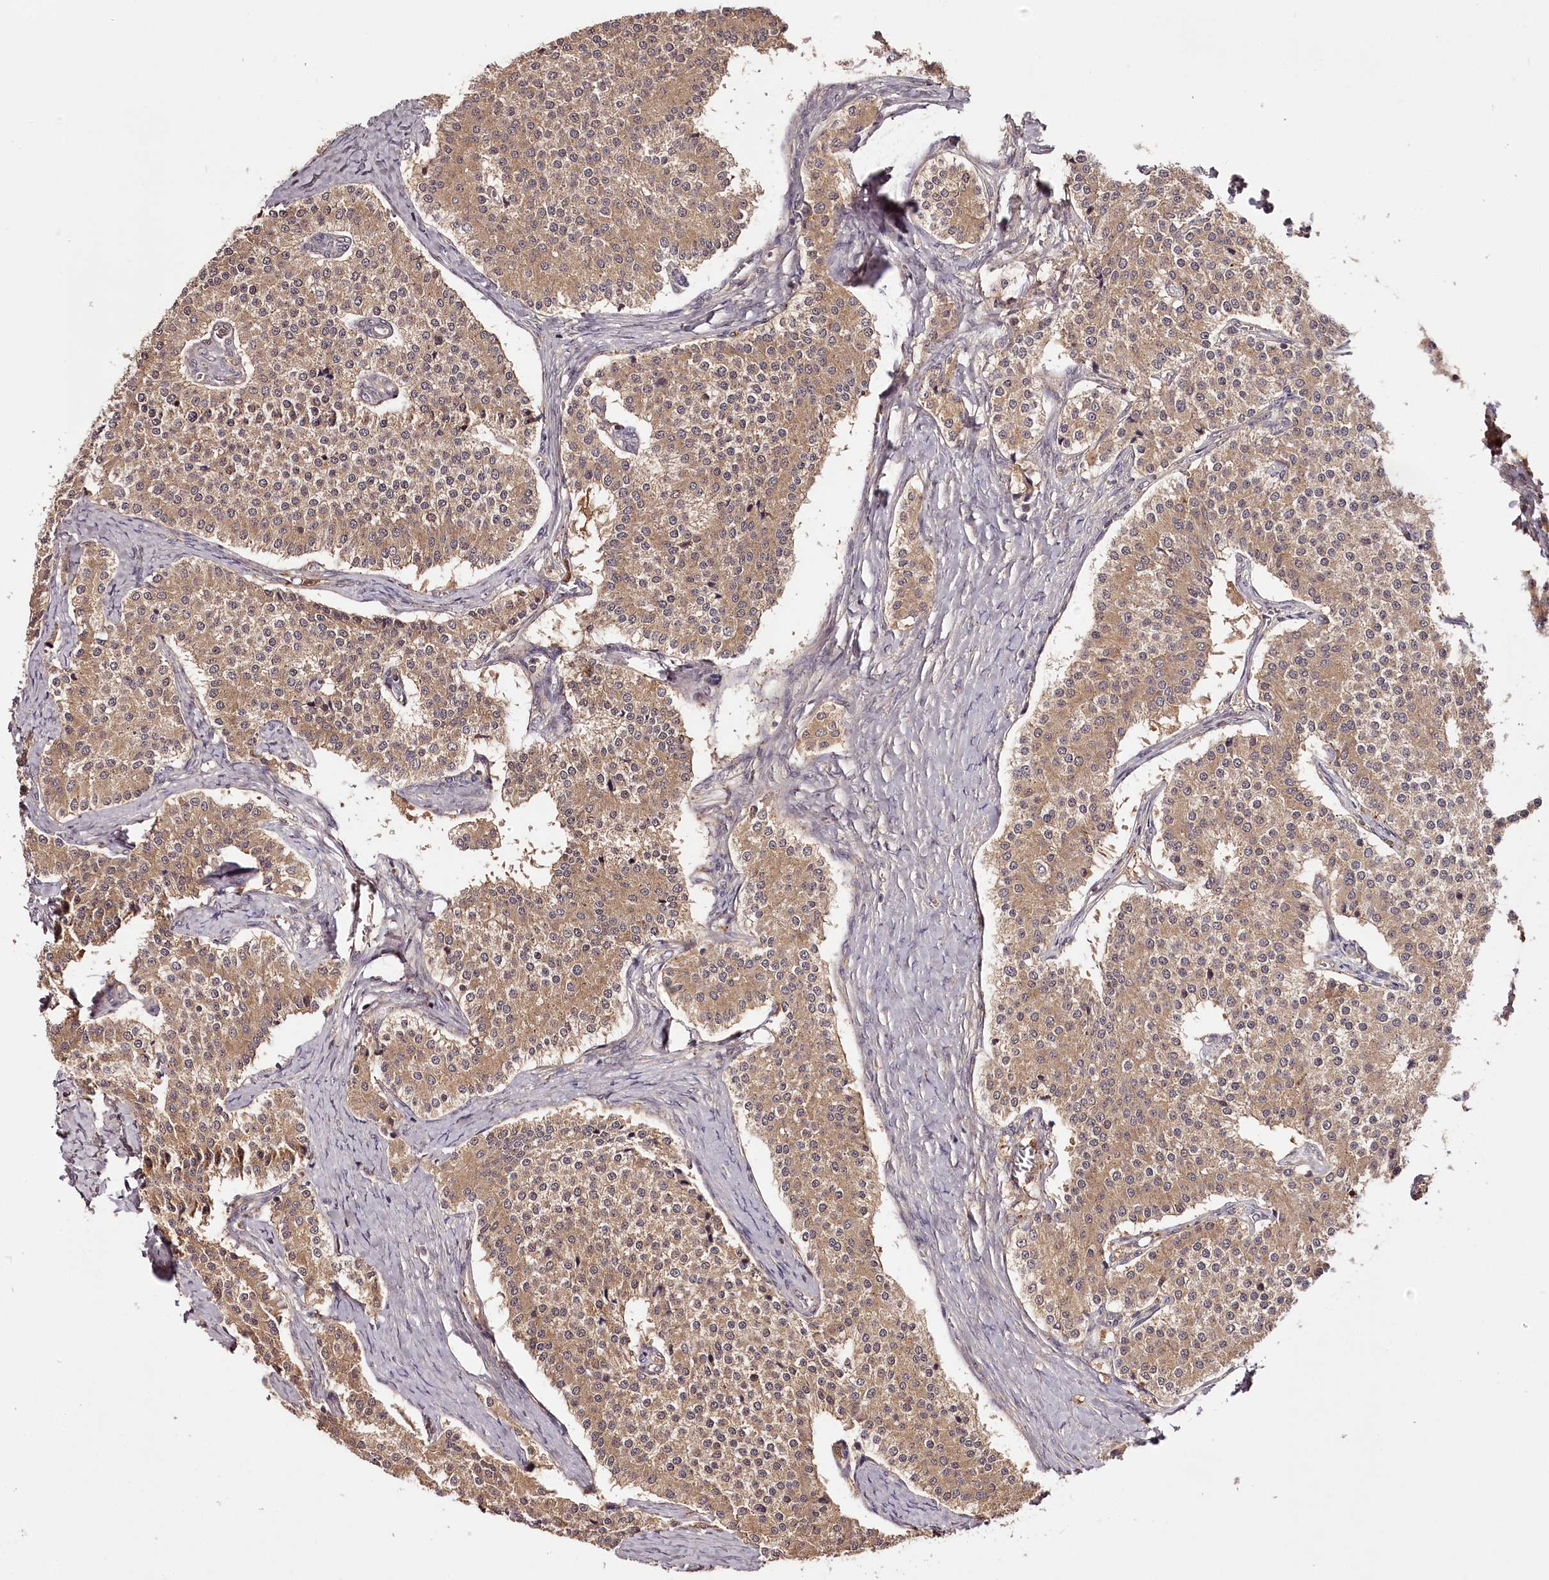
{"staining": {"intensity": "moderate", "quantity": ">75%", "location": "cytoplasmic/membranous"}, "tissue": "carcinoid", "cell_type": "Tumor cells", "image_type": "cancer", "snomed": [{"axis": "morphology", "description": "Carcinoid, malignant, NOS"}, {"axis": "topography", "description": "Colon"}], "caption": "Immunohistochemical staining of carcinoid (malignant) reveals medium levels of moderate cytoplasmic/membranous protein positivity in about >75% of tumor cells.", "gene": "TTC12", "patient": {"sex": "female", "age": 52}}